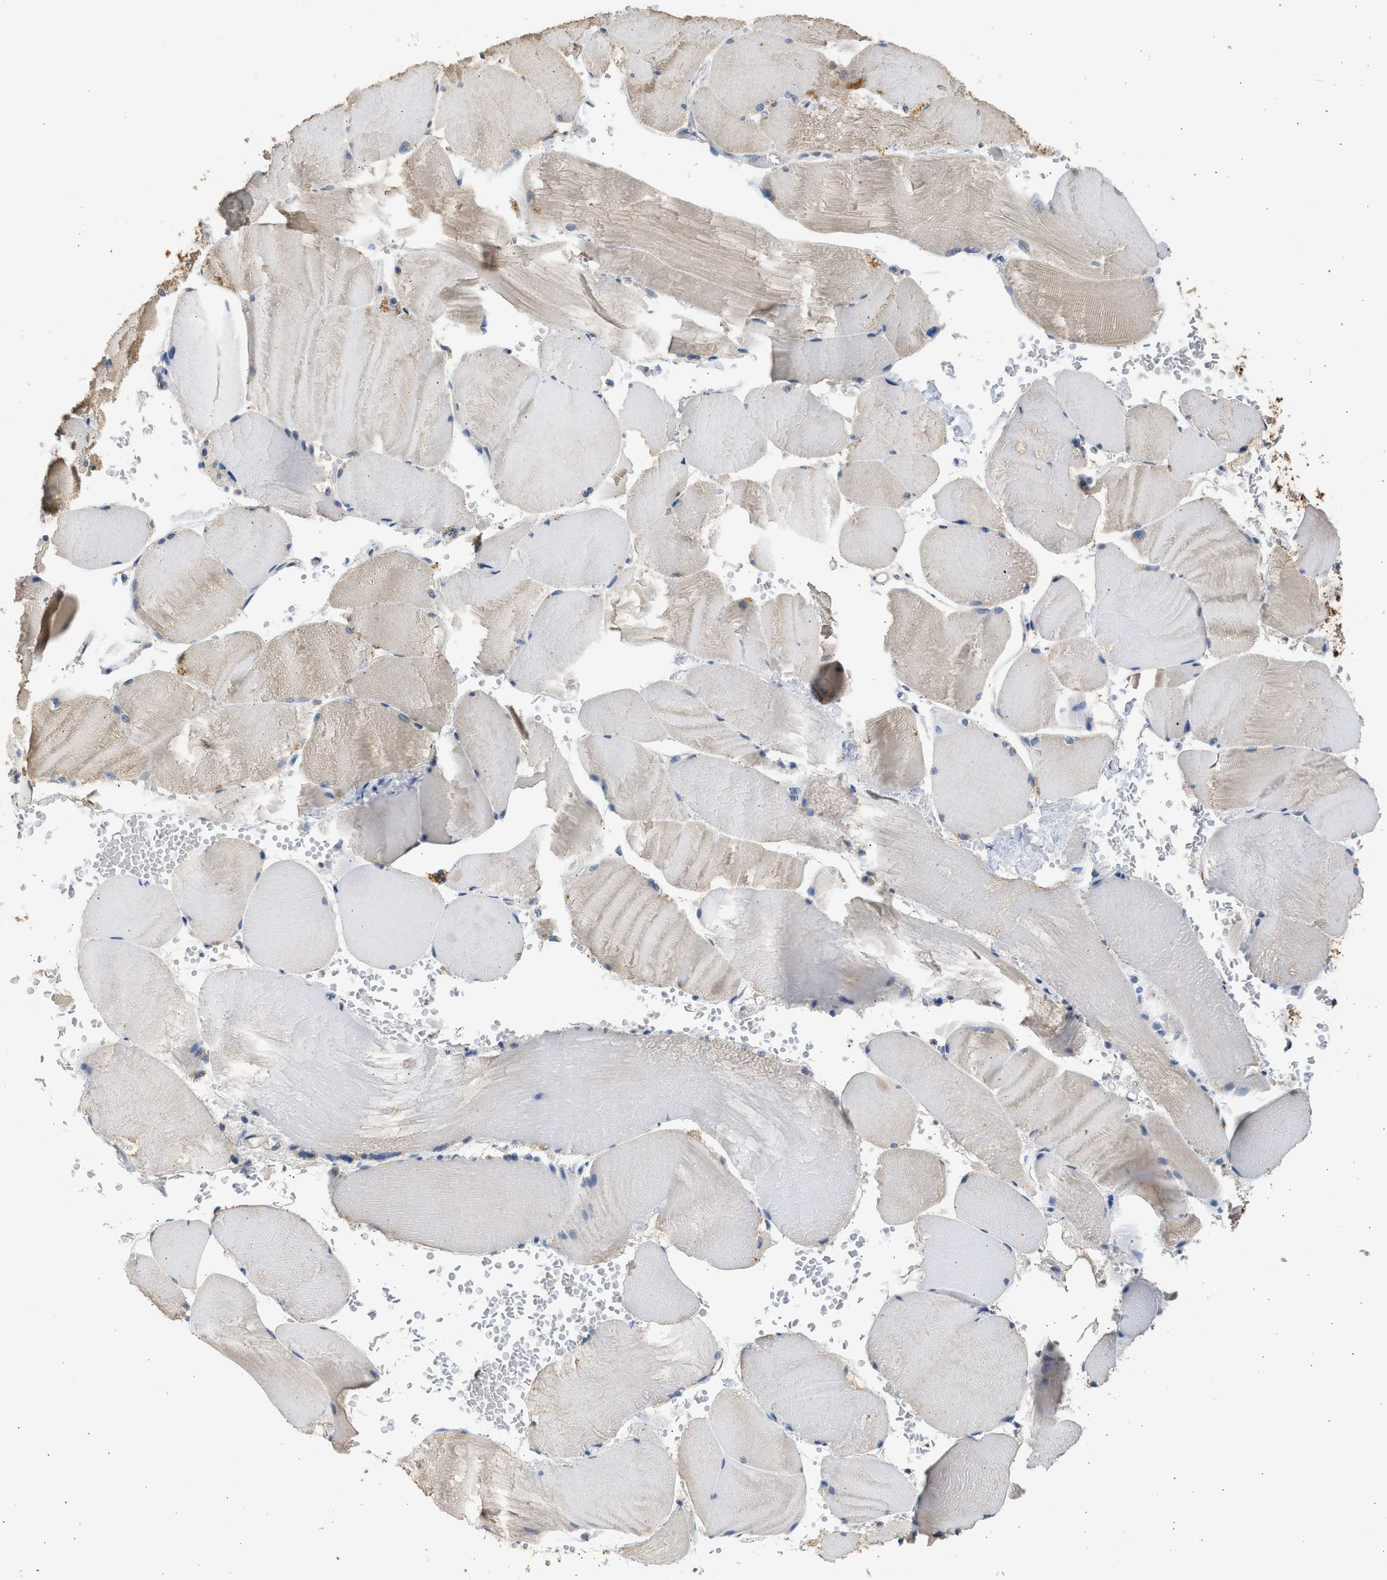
{"staining": {"intensity": "weak", "quantity": "<25%", "location": "cytoplasmic/membranous"}, "tissue": "skeletal muscle", "cell_type": "Myocytes", "image_type": "normal", "snomed": [{"axis": "morphology", "description": "Normal tissue, NOS"}, {"axis": "topography", "description": "Skin"}, {"axis": "topography", "description": "Skeletal muscle"}], "caption": "A high-resolution photomicrograph shows IHC staining of unremarkable skeletal muscle, which exhibits no significant positivity in myocytes.", "gene": "SULT2A1", "patient": {"sex": "male", "age": 83}}